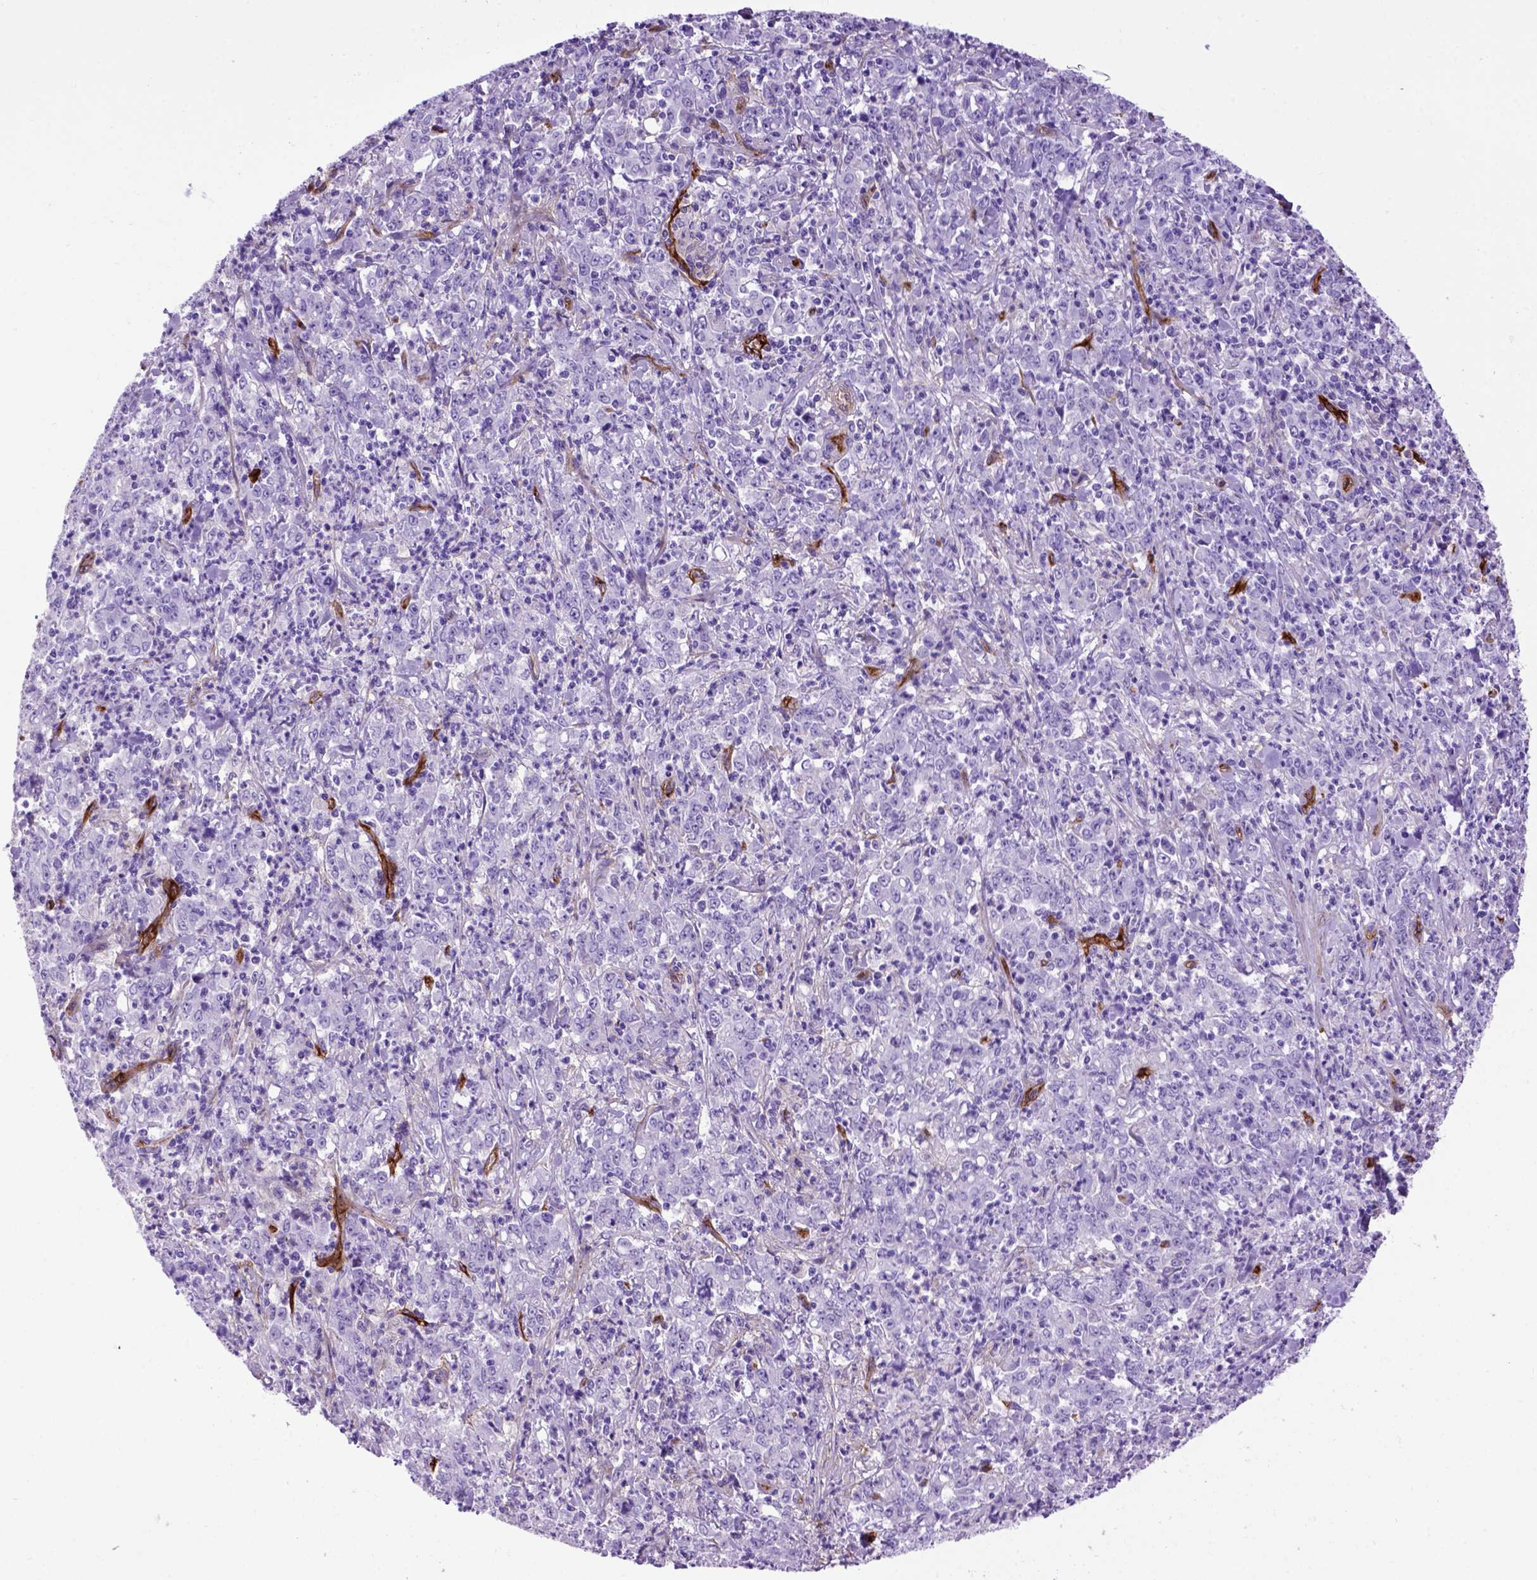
{"staining": {"intensity": "negative", "quantity": "none", "location": "none"}, "tissue": "stomach cancer", "cell_type": "Tumor cells", "image_type": "cancer", "snomed": [{"axis": "morphology", "description": "Adenocarcinoma, NOS"}, {"axis": "topography", "description": "Stomach, lower"}], "caption": "Tumor cells are negative for brown protein staining in stomach cancer (adenocarcinoma). (DAB immunohistochemistry (IHC) with hematoxylin counter stain).", "gene": "ENG", "patient": {"sex": "female", "age": 71}}